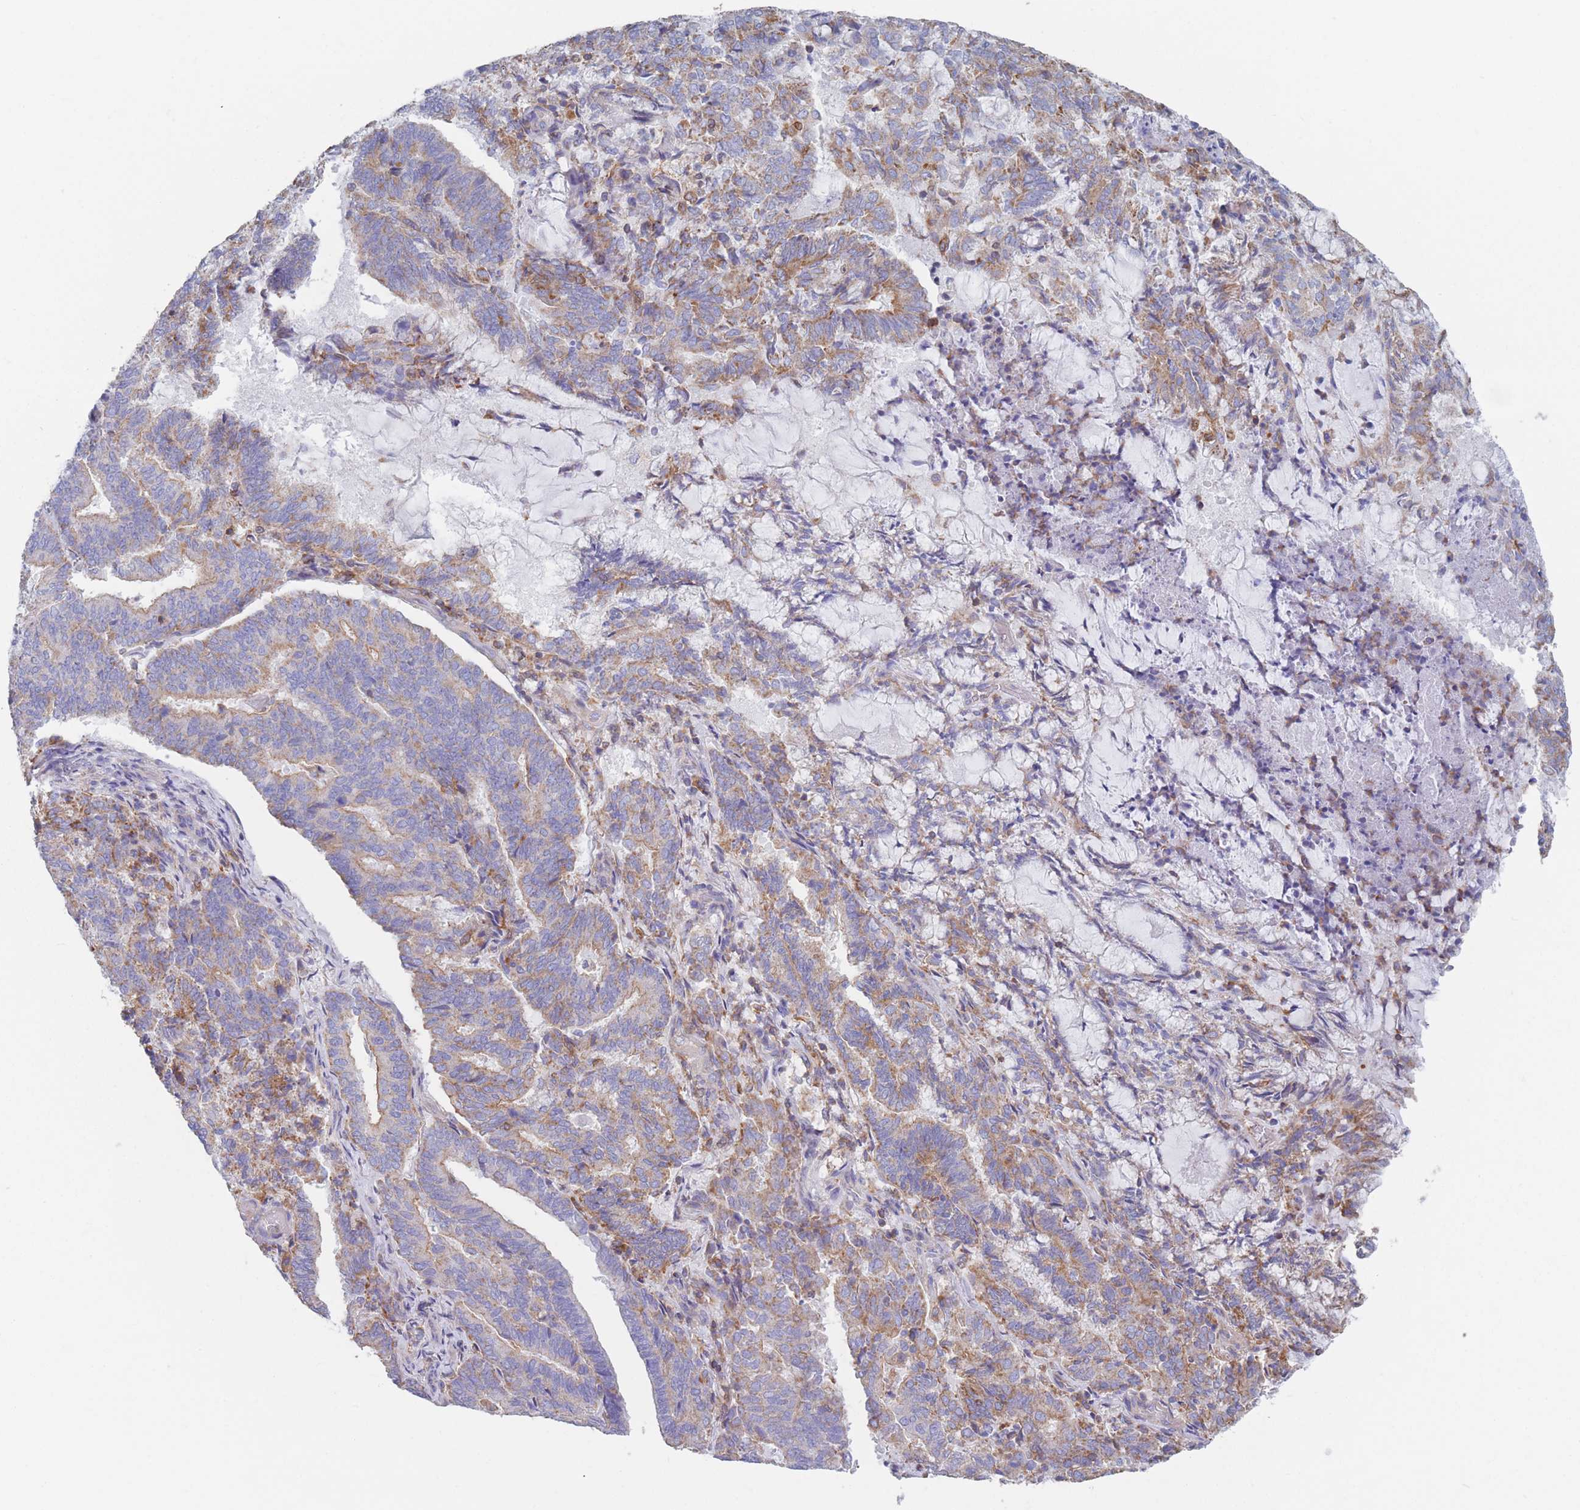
{"staining": {"intensity": "weak", "quantity": "<25%", "location": "cytoplasmic/membranous"}, "tissue": "endometrial cancer", "cell_type": "Tumor cells", "image_type": "cancer", "snomed": [{"axis": "morphology", "description": "Adenocarcinoma, NOS"}, {"axis": "topography", "description": "Endometrium"}], "caption": "This is an immunohistochemistry (IHC) histopathology image of endometrial cancer. There is no positivity in tumor cells.", "gene": "ADH1A", "patient": {"sex": "female", "age": 80}}